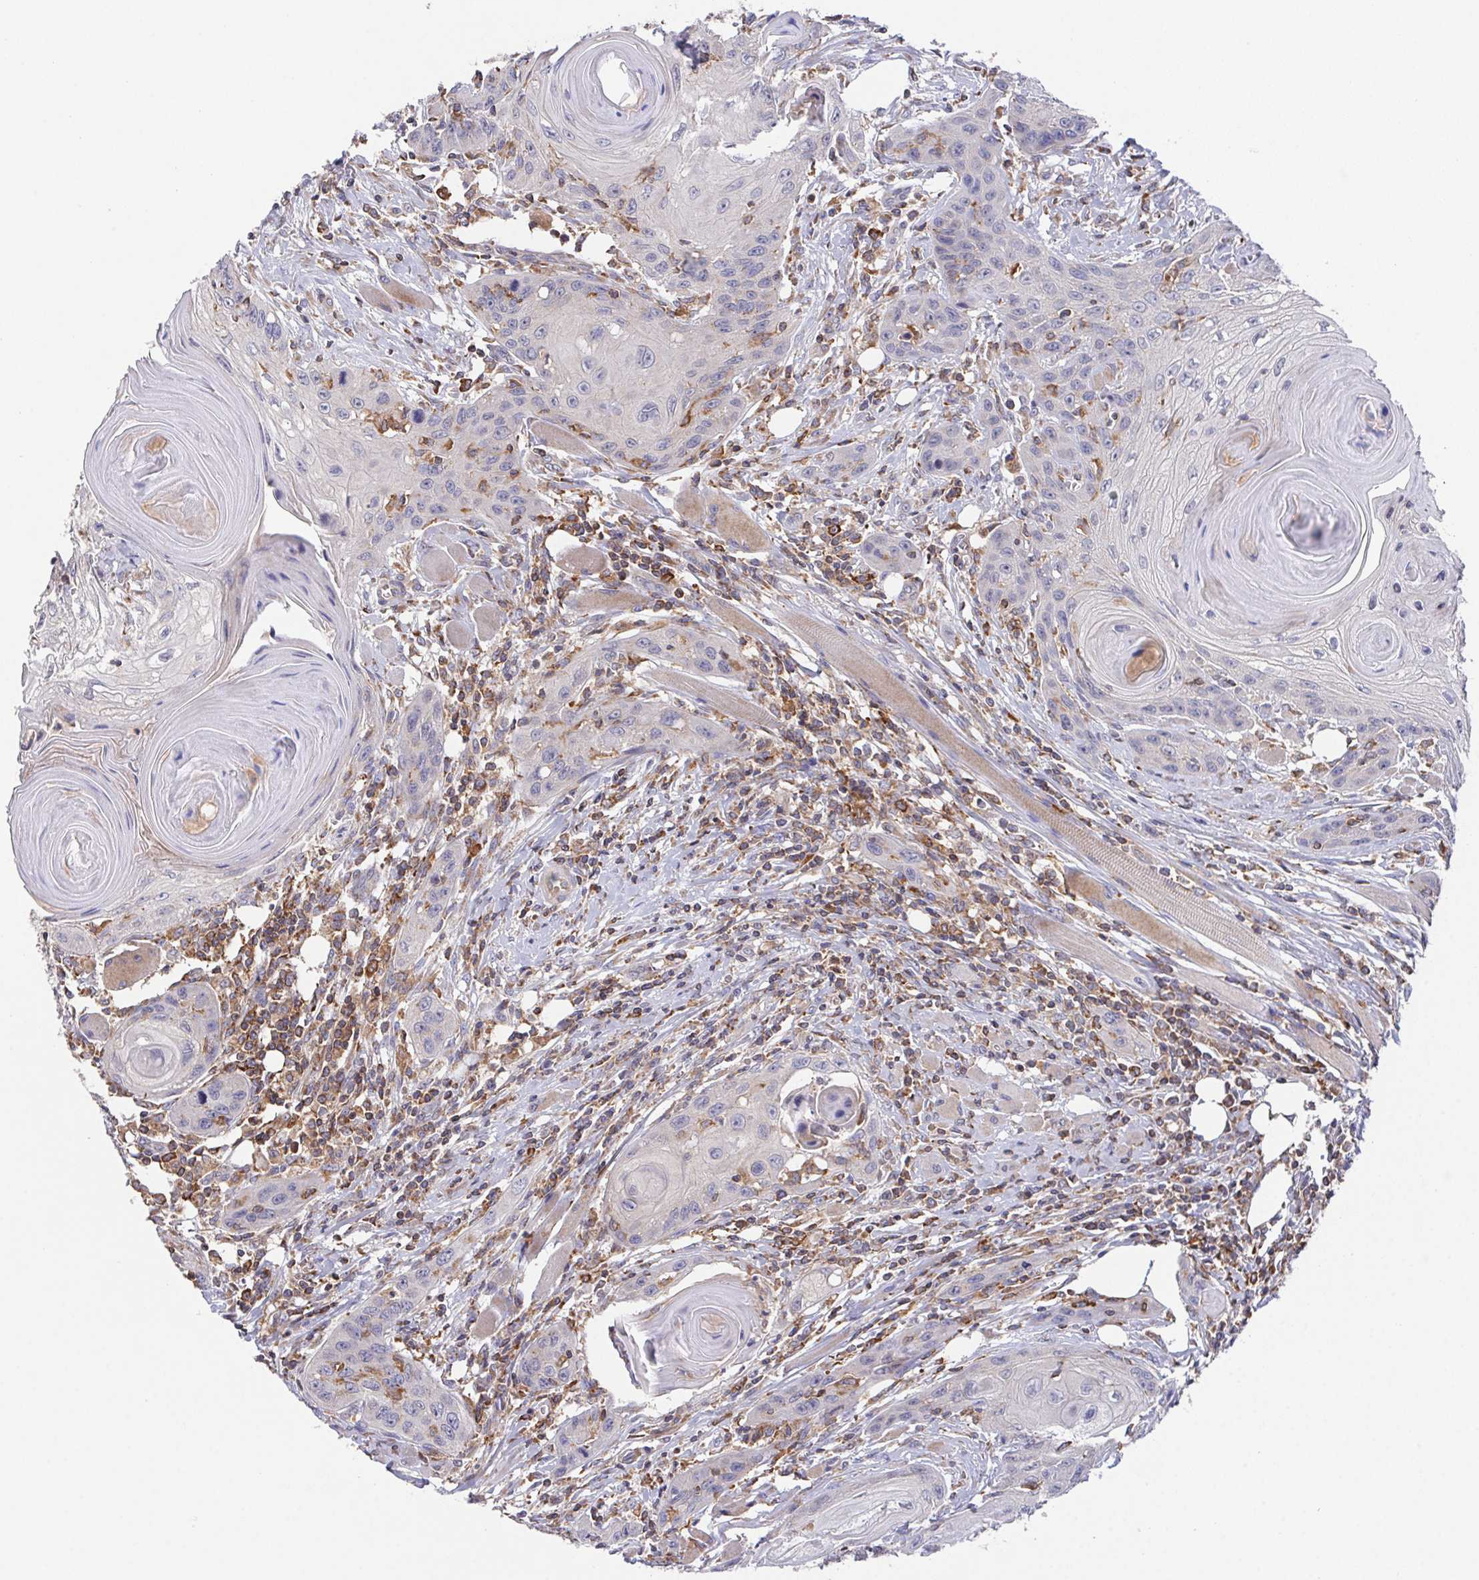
{"staining": {"intensity": "negative", "quantity": "none", "location": "none"}, "tissue": "head and neck cancer", "cell_type": "Tumor cells", "image_type": "cancer", "snomed": [{"axis": "morphology", "description": "Squamous cell carcinoma, NOS"}, {"axis": "topography", "description": "Oral tissue"}, {"axis": "topography", "description": "Head-Neck"}], "caption": "This is a micrograph of IHC staining of head and neck cancer, which shows no expression in tumor cells. (DAB immunohistochemistry, high magnification).", "gene": "FAM241A", "patient": {"sex": "male", "age": 58}}